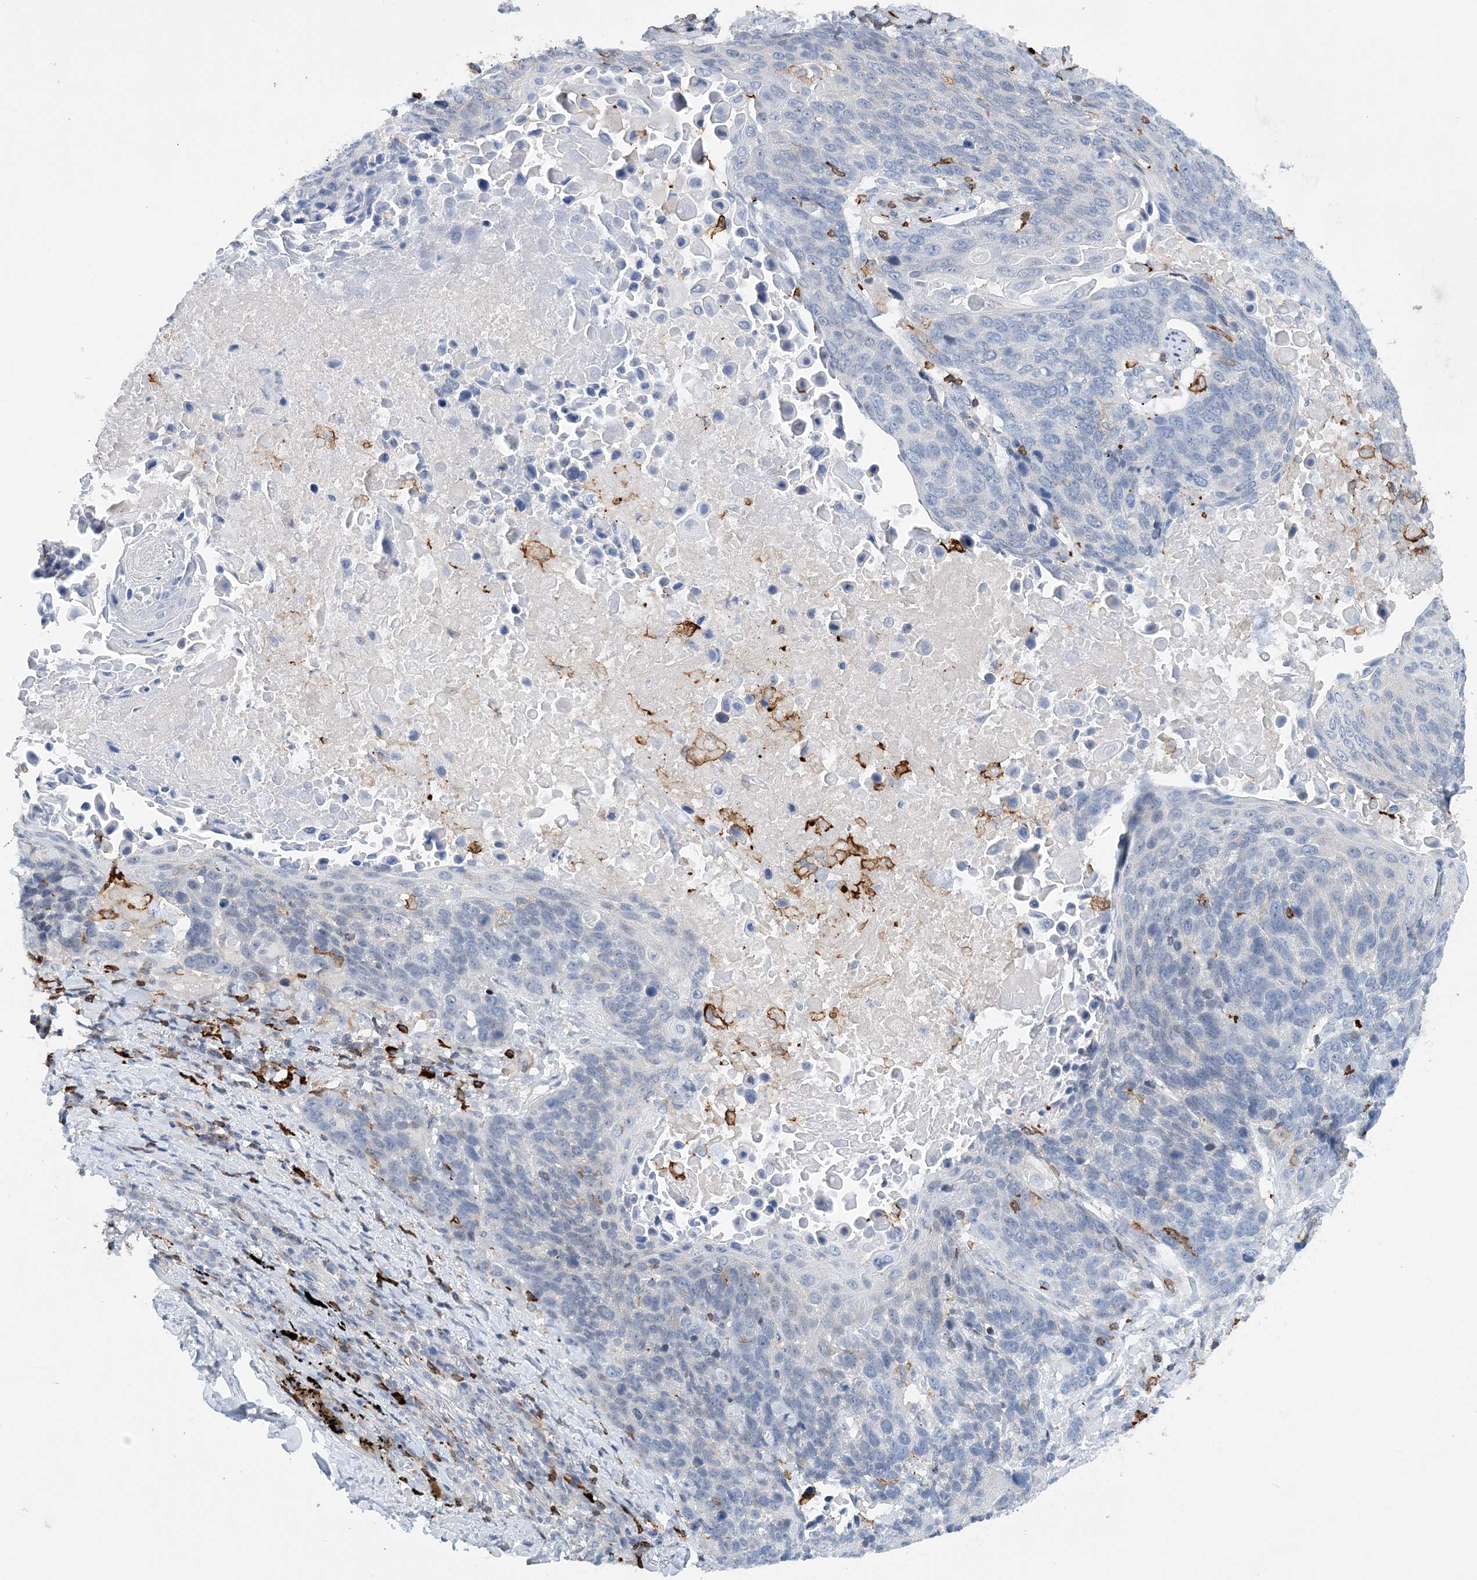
{"staining": {"intensity": "negative", "quantity": "none", "location": "none"}, "tissue": "lung cancer", "cell_type": "Tumor cells", "image_type": "cancer", "snomed": [{"axis": "morphology", "description": "Squamous cell carcinoma, NOS"}, {"axis": "topography", "description": "Lung"}], "caption": "A histopathology image of human lung cancer (squamous cell carcinoma) is negative for staining in tumor cells. Brightfield microscopy of immunohistochemistry (IHC) stained with DAB (3,3'-diaminobenzidine) (brown) and hematoxylin (blue), captured at high magnification.", "gene": "PRMT9", "patient": {"sex": "male", "age": 66}}